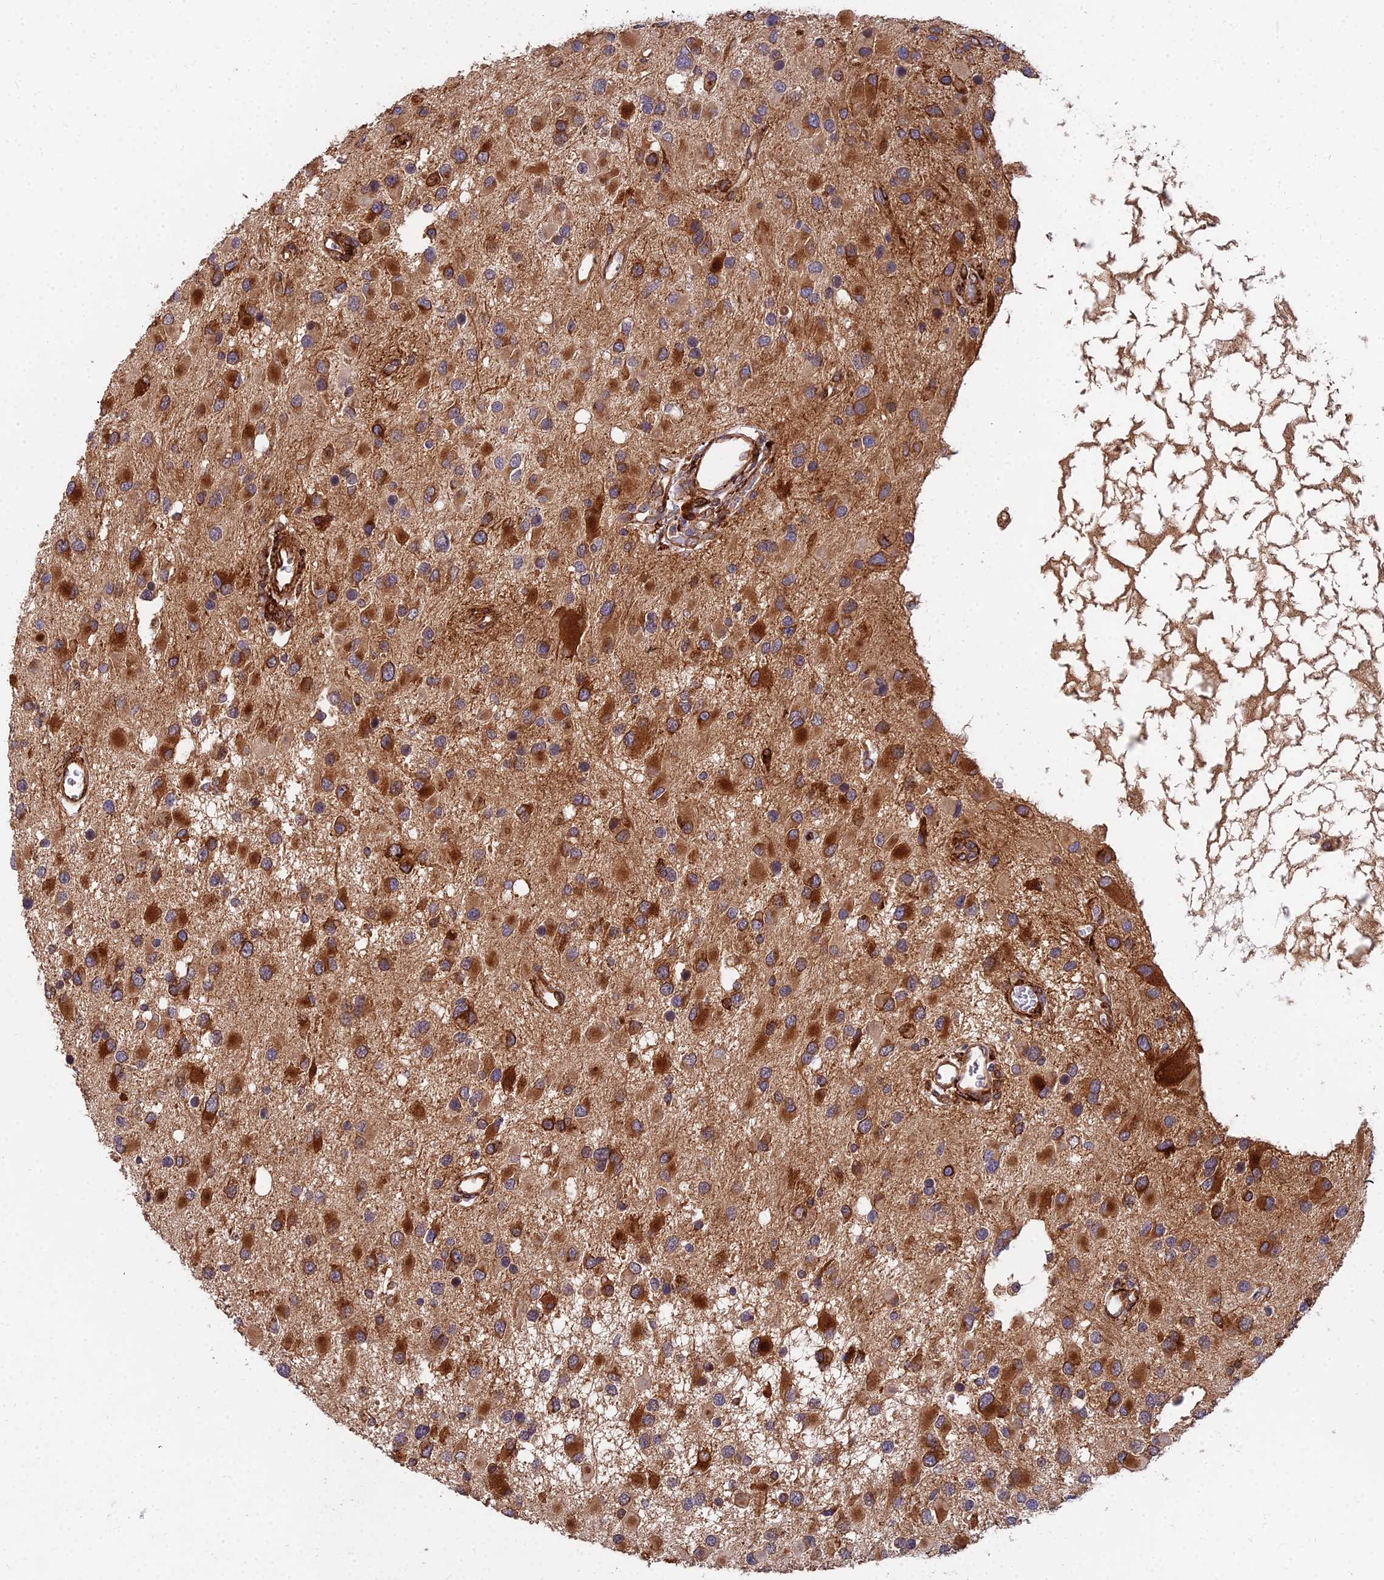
{"staining": {"intensity": "strong", "quantity": ">75%", "location": "cytoplasmic/membranous"}, "tissue": "glioma", "cell_type": "Tumor cells", "image_type": "cancer", "snomed": [{"axis": "morphology", "description": "Glioma, malignant, High grade"}, {"axis": "topography", "description": "Brain"}], "caption": "Protein expression analysis of human malignant glioma (high-grade) reveals strong cytoplasmic/membranous expression in about >75% of tumor cells. (brown staining indicates protein expression, while blue staining denotes nuclei).", "gene": "NDUFAF7", "patient": {"sex": "male", "age": 53}}